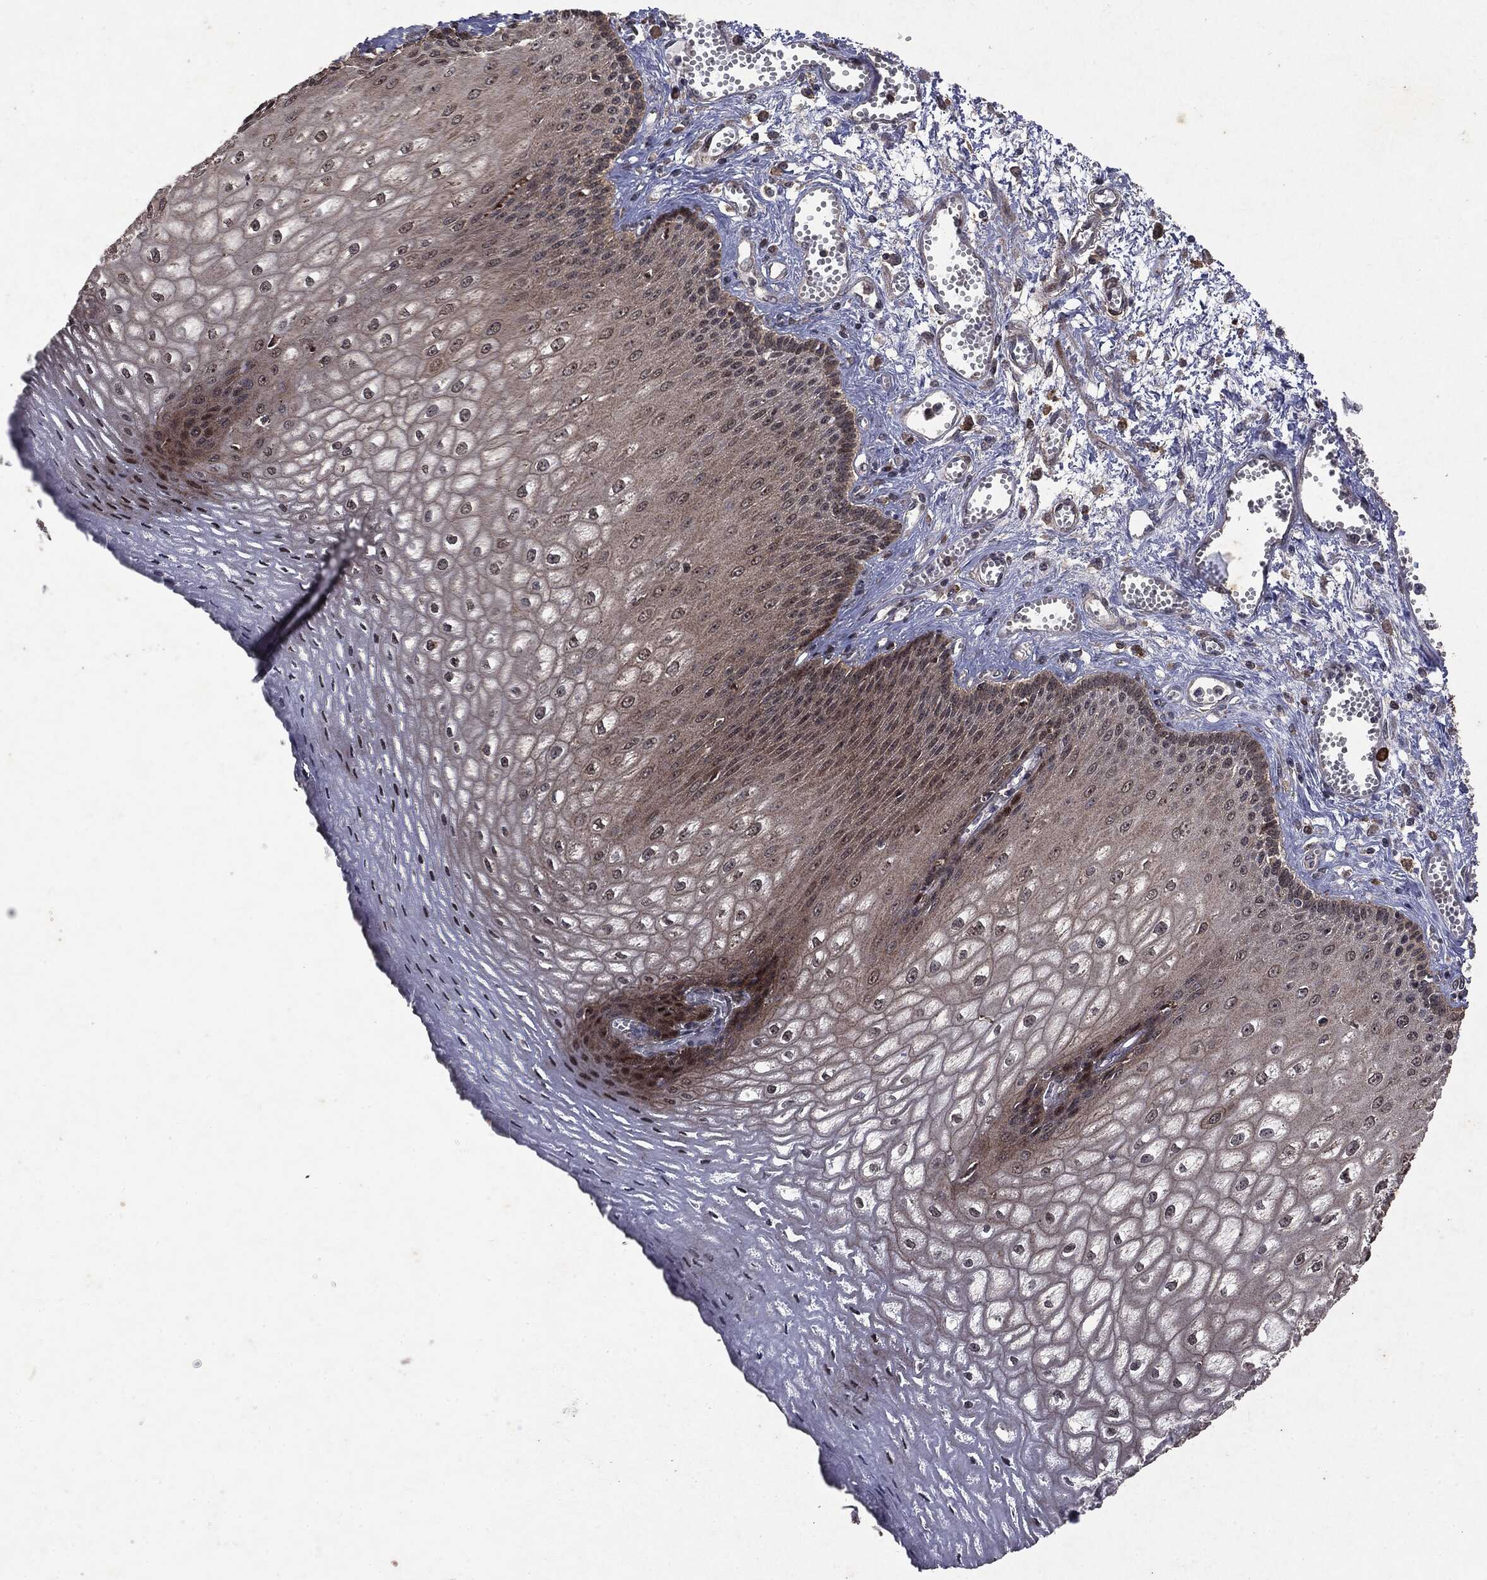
{"staining": {"intensity": "negative", "quantity": "none", "location": "none"}, "tissue": "esophagus", "cell_type": "Squamous epithelial cells", "image_type": "normal", "snomed": [{"axis": "morphology", "description": "Normal tissue, NOS"}, {"axis": "topography", "description": "Esophagus"}], "caption": "An image of esophagus stained for a protein displays no brown staining in squamous epithelial cells.", "gene": "PTEN", "patient": {"sex": "male", "age": 58}}